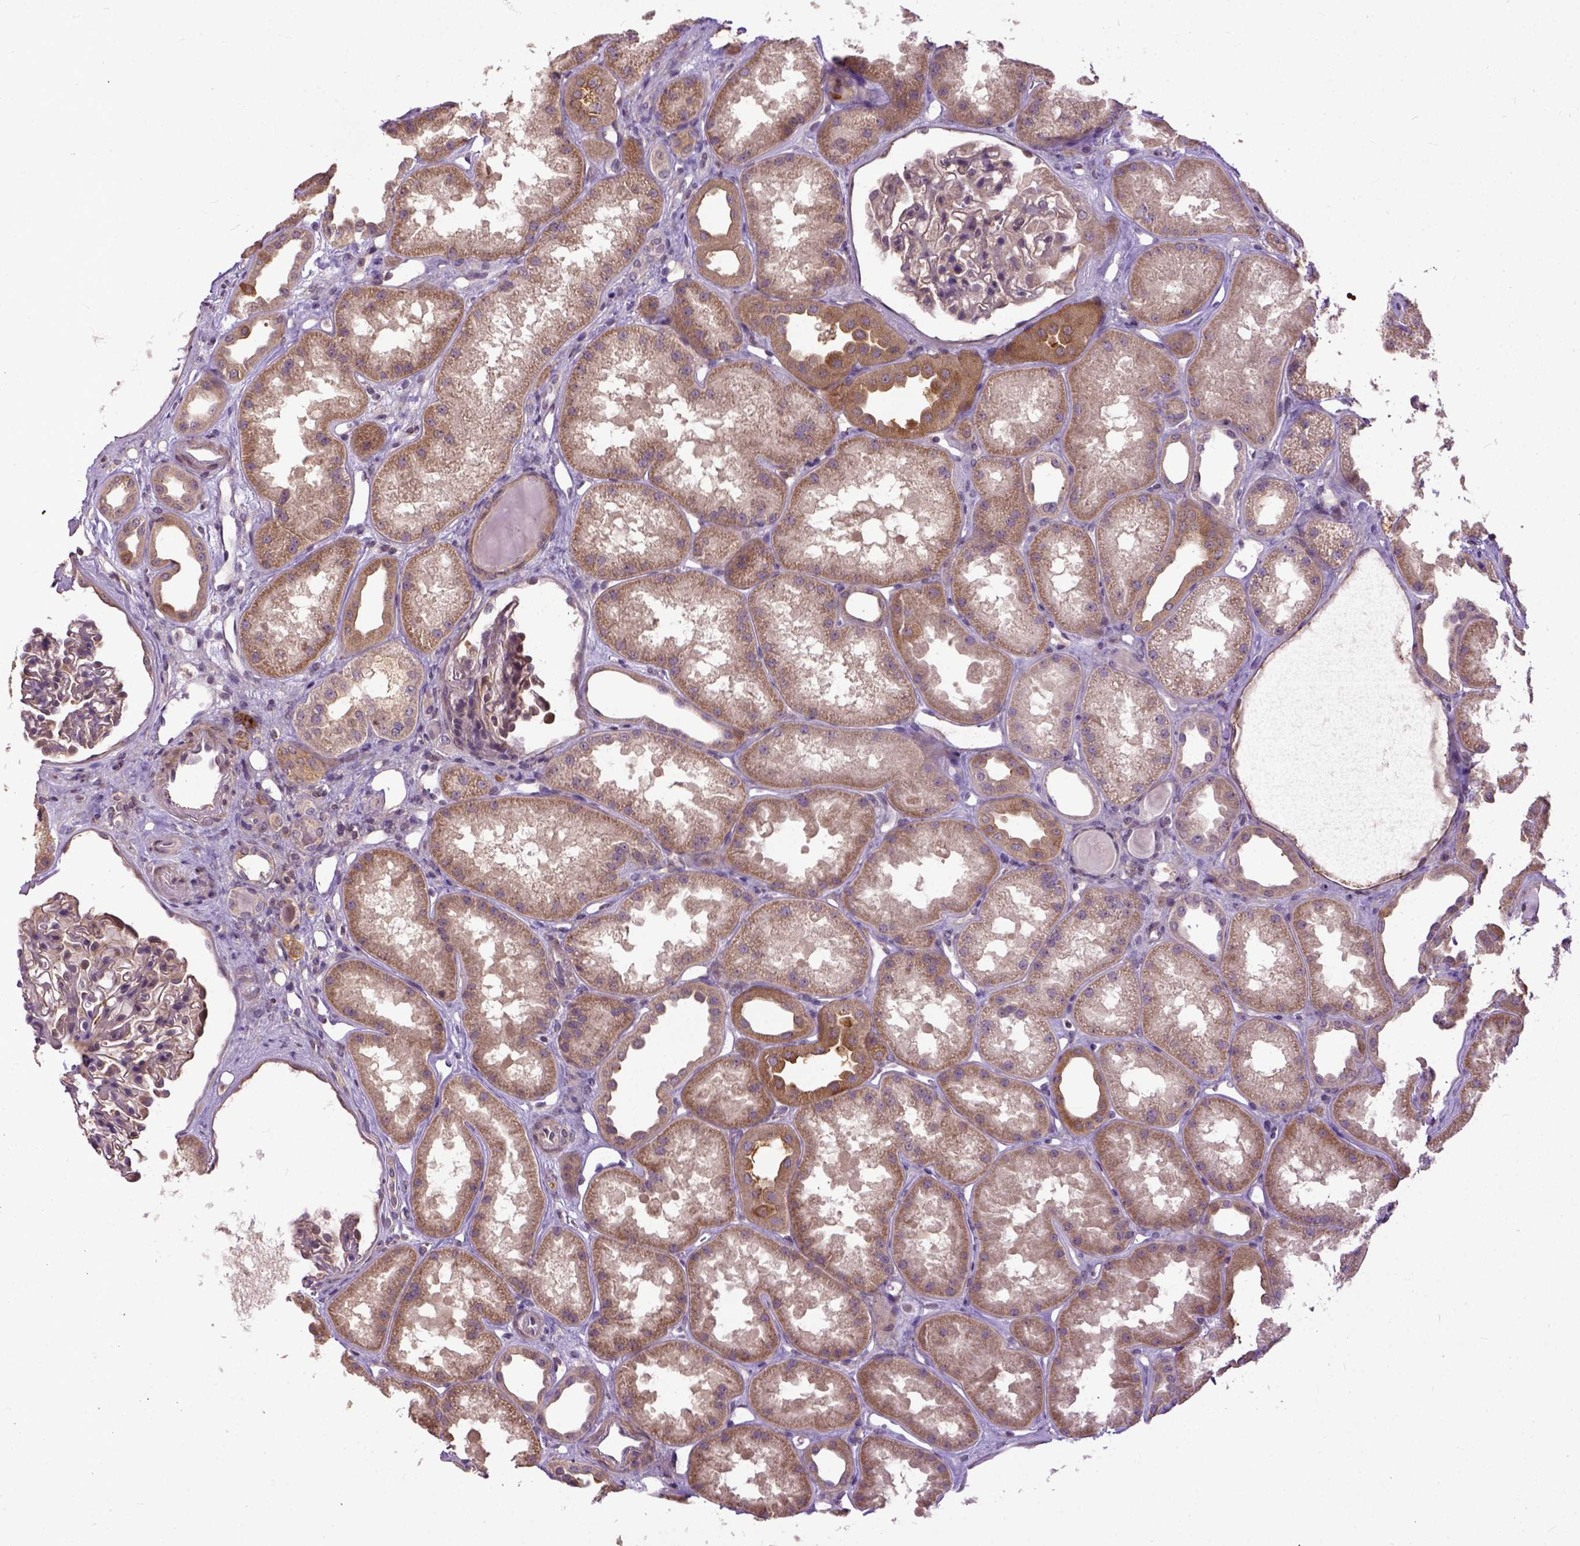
{"staining": {"intensity": "moderate", "quantity": "25%-75%", "location": "cytoplasmic/membranous"}, "tissue": "kidney", "cell_type": "Cells in glomeruli", "image_type": "normal", "snomed": [{"axis": "morphology", "description": "Normal tissue, NOS"}, {"axis": "topography", "description": "Kidney"}], "caption": "About 25%-75% of cells in glomeruli in unremarkable human kidney reveal moderate cytoplasmic/membranous protein staining as visualized by brown immunohistochemical staining.", "gene": "CPNE1", "patient": {"sex": "male", "age": 61}}